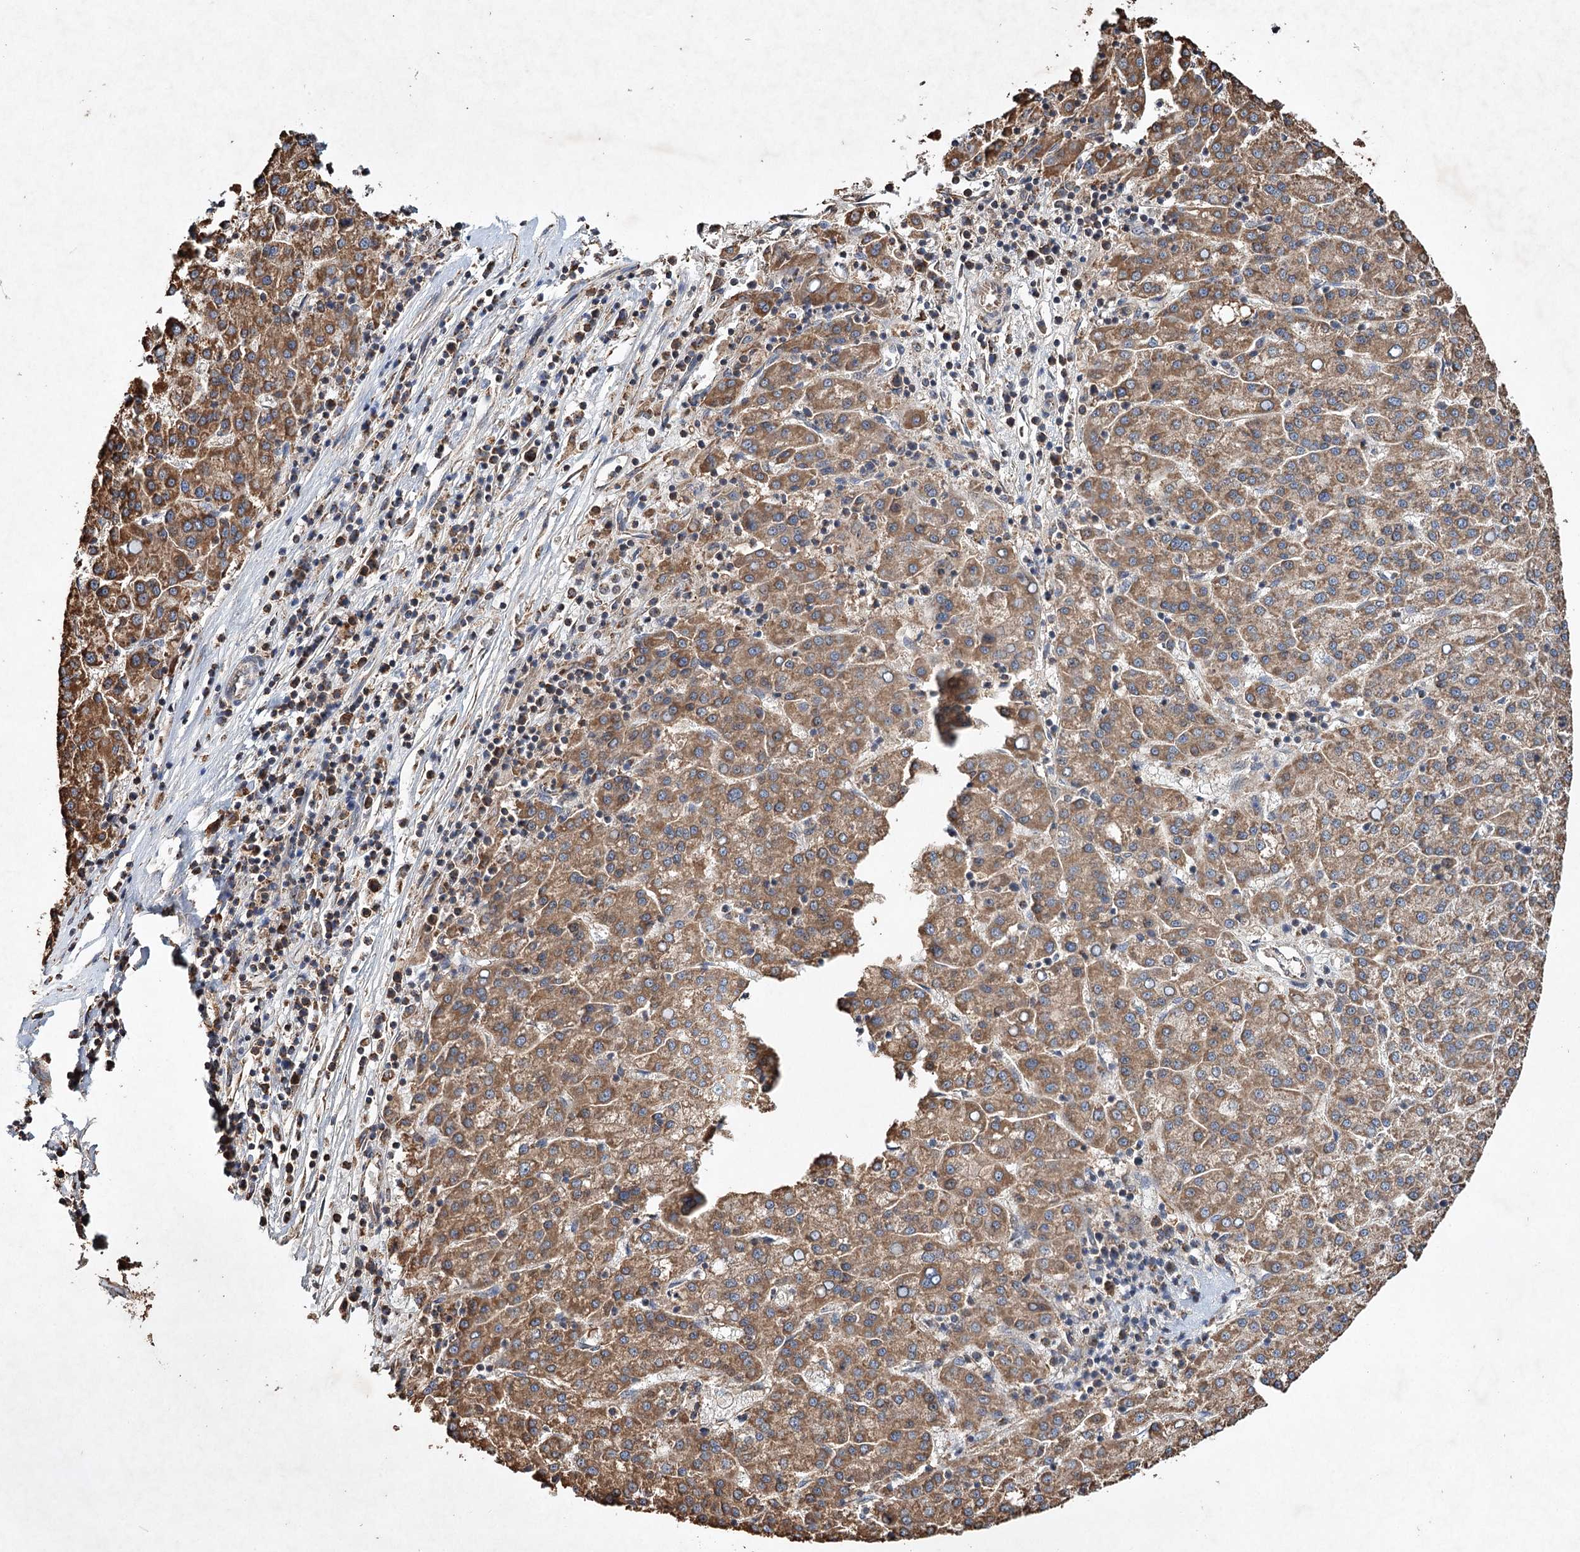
{"staining": {"intensity": "moderate", "quantity": ">75%", "location": "cytoplasmic/membranous"}, "tissue": "liver cancer", "cell_type": "Tumor cells", "image_type": "cancer", "snomed": [{"axis": "morphology", "description": "Carcinoma, Hepatocellular, NOS"}, {"axis": "topography", "description": "Liver"}], "caption": "Protein staining of liver cancer tissue exhibits moderate cytoplasmic/membranous positivity in approximately >75% of tumor cells.", "gene": "PIK3CB", "patient": {"sex": "female", "age": 58}}